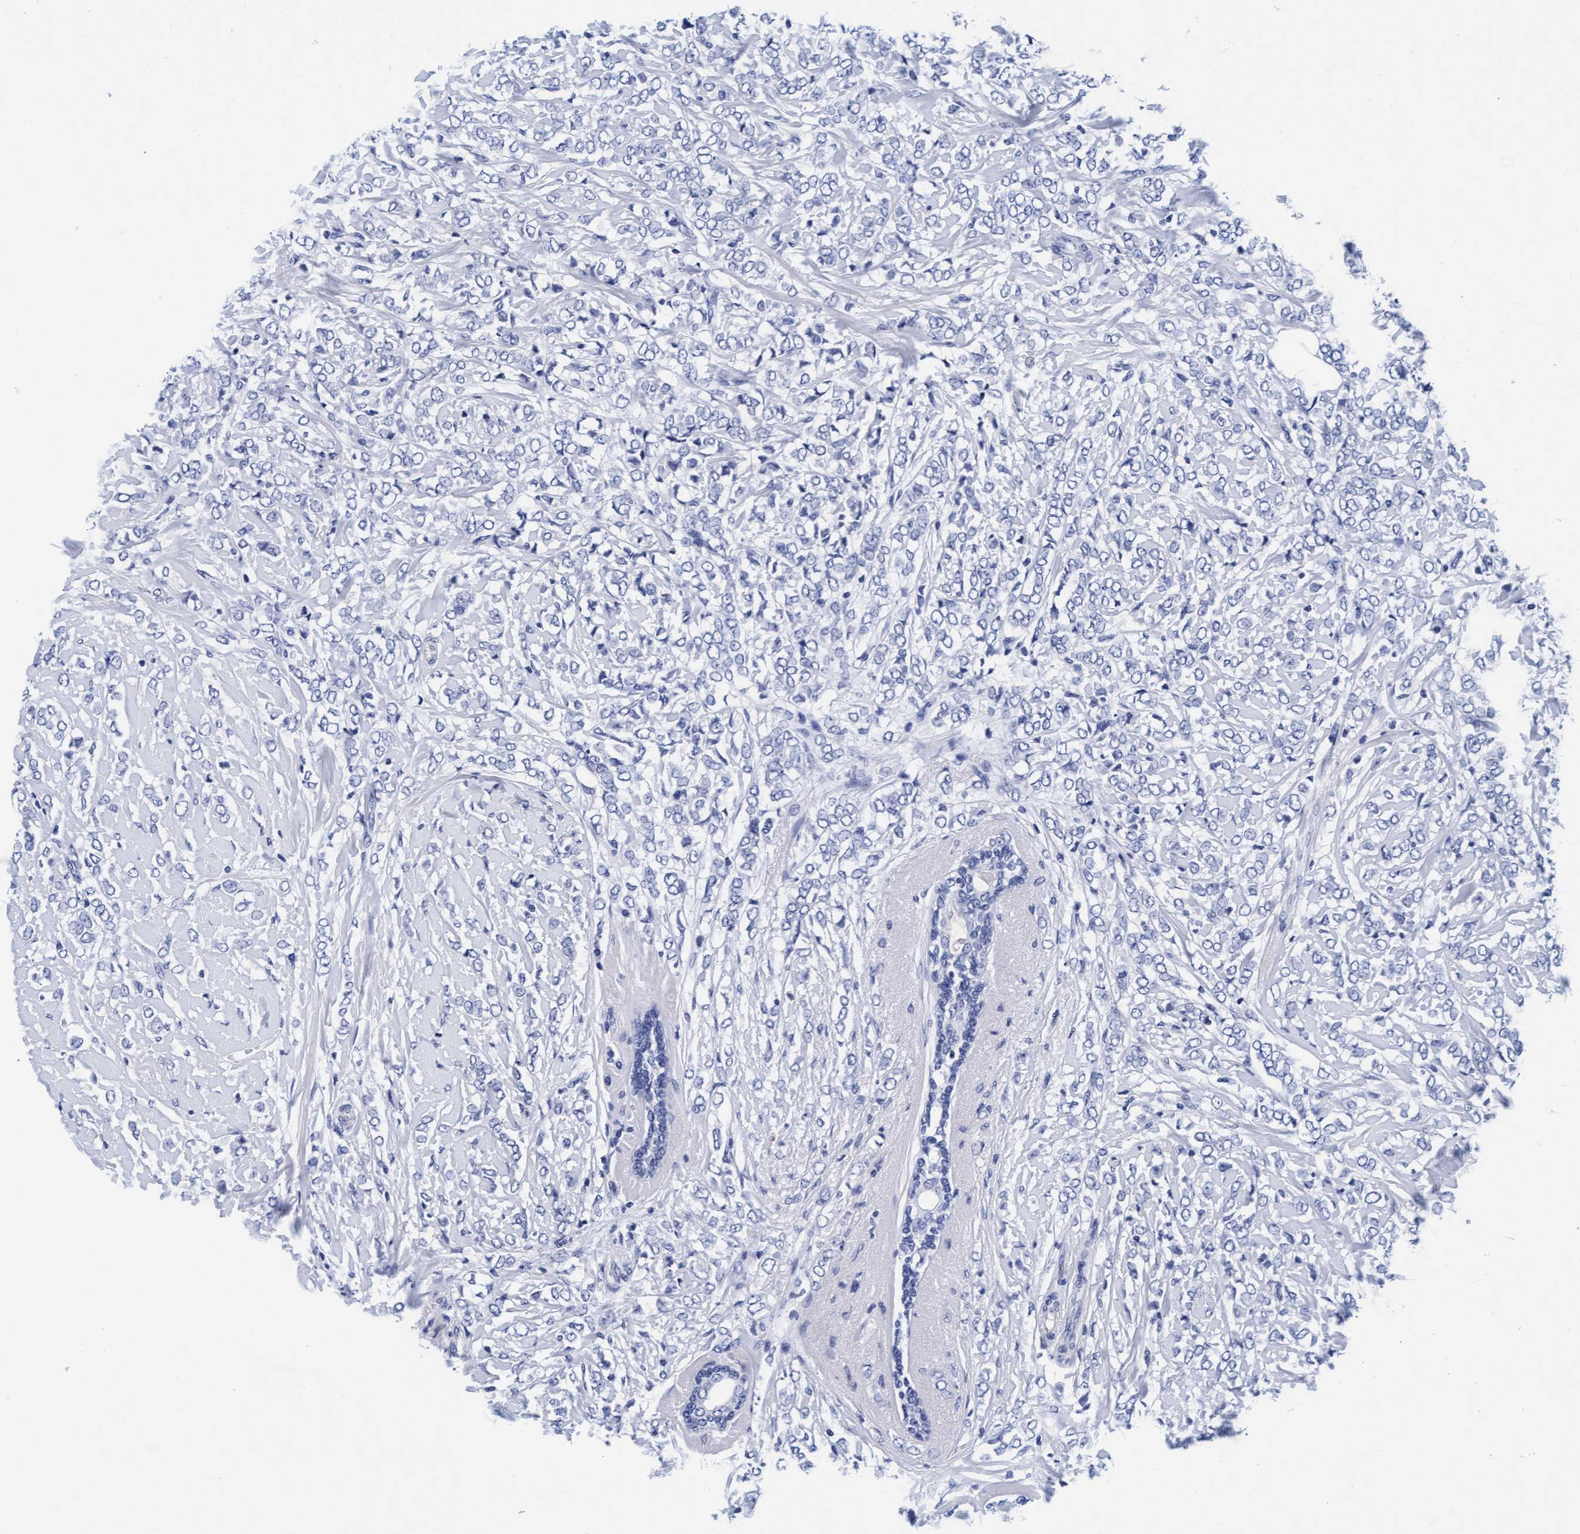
{"staining": {"intensity": "negative", "quantity": "none", "location": "none"}, "tissue": "breast cancer", "cell_type": "Tumor cells", "image_type": "cancer", "snomed": [{"axis": "morphology", "description": "Normal tissue, NOS"}, {"axis": "morphology", "description": "Lobular carcinoma"}, {"axis": "topography", "description": "Breast"}], "caption": "The immunohistochemistry photomicrograph has no significant expression in tumor cells of breast cancer (lobular carcinoma) tissue.", "gene": "ARSG", "patient": {"sex": "female", "age": 47}}